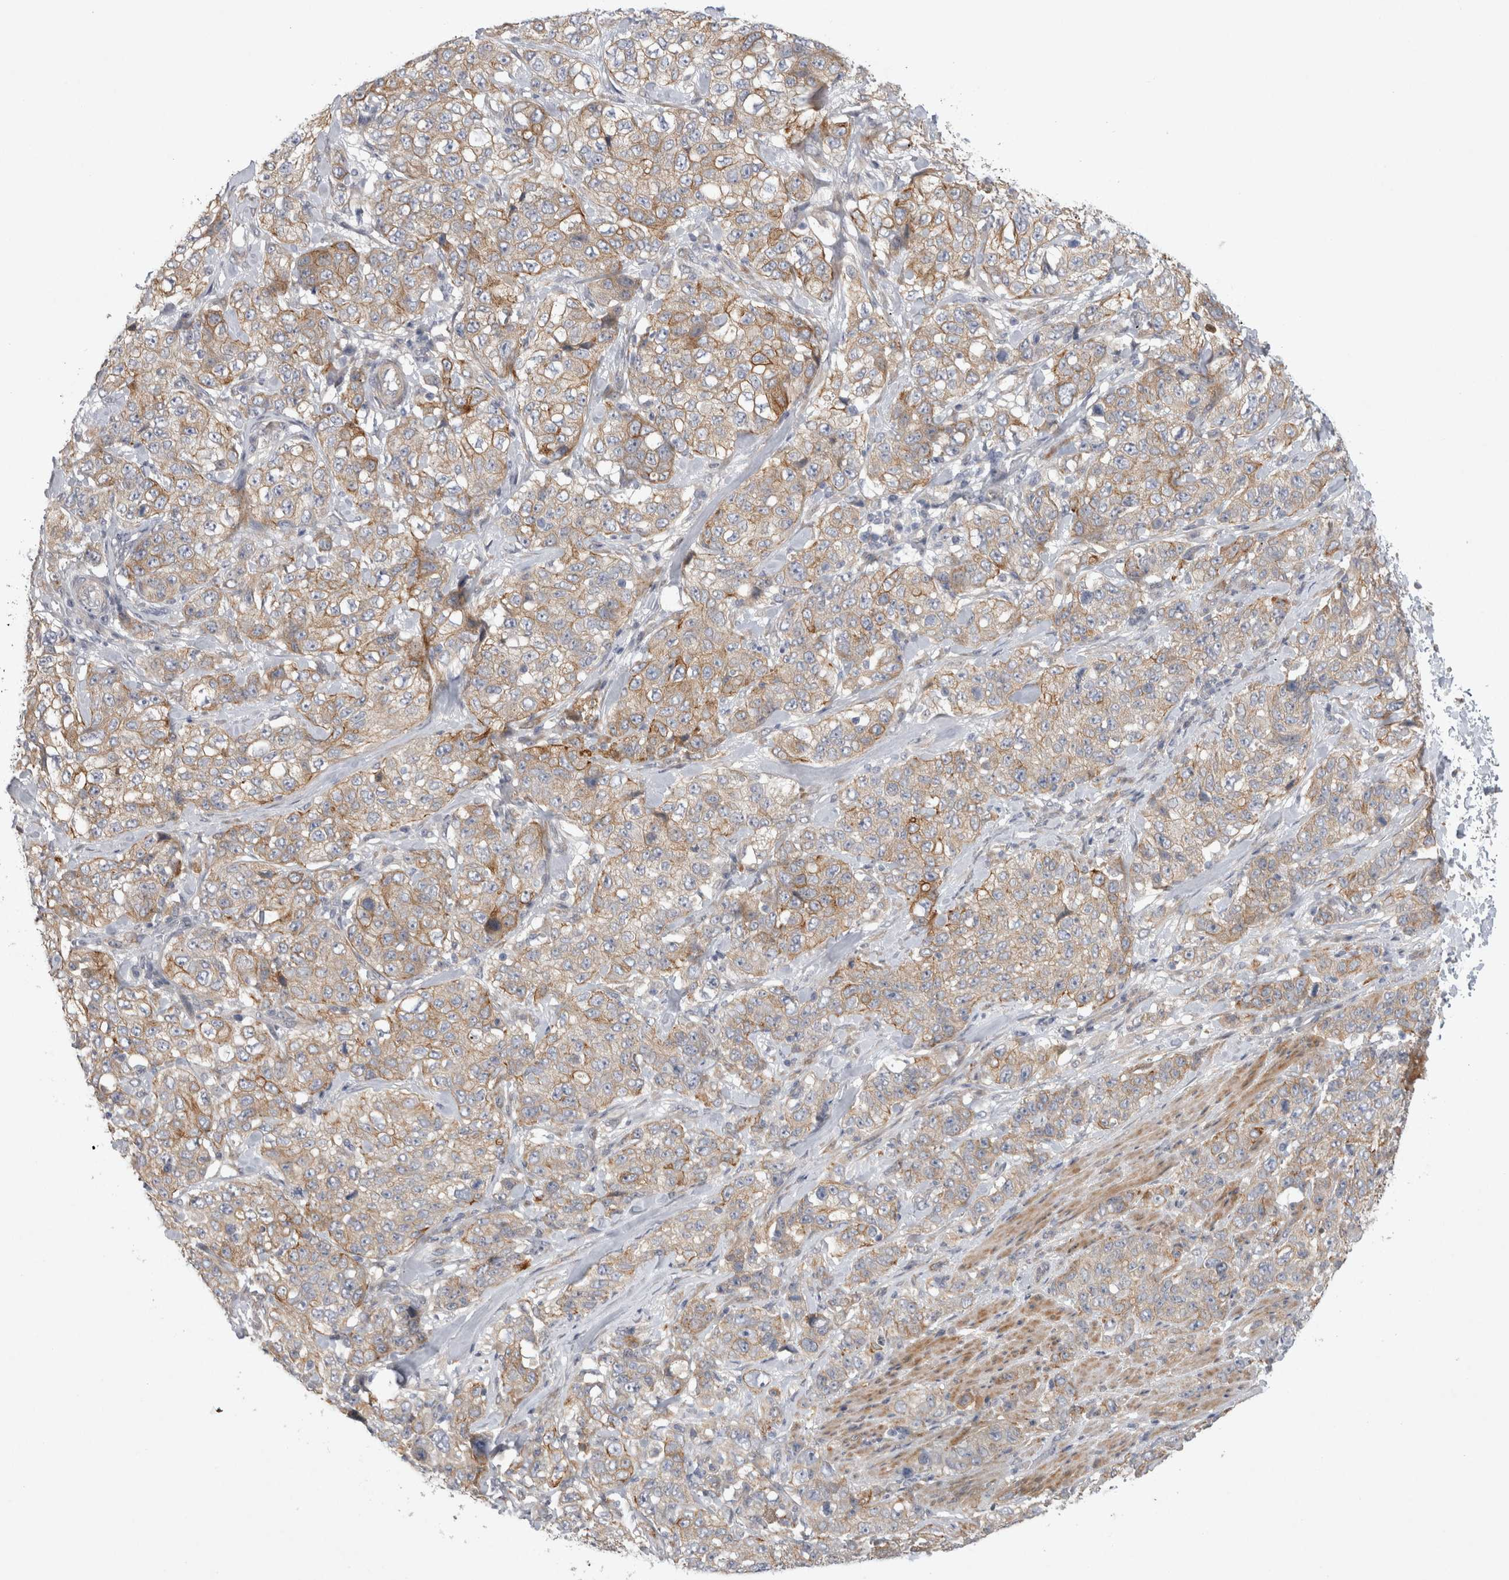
{"staining": {"intensity": "moderate", "quantity": ">75%", "location": "cytoplasmic/membranous"}, "tissue": "stomach cancer", "cell_type": "Tumor cells", "image_type": "cancer", "snomed": [{"axis": "morphology", "description": "Adenocarcinoma, NOS"}, {"axis": "topography", "description": "Stomach"}], "caption": "Immunohistochemistry of stomach adenocarcinoma displays medium levels of moderate cytoplasmic/membranous staining in approximately >75% of tumor cells.", "gene": "BZW2", "patient": {"sex": "male", "age": 48}}